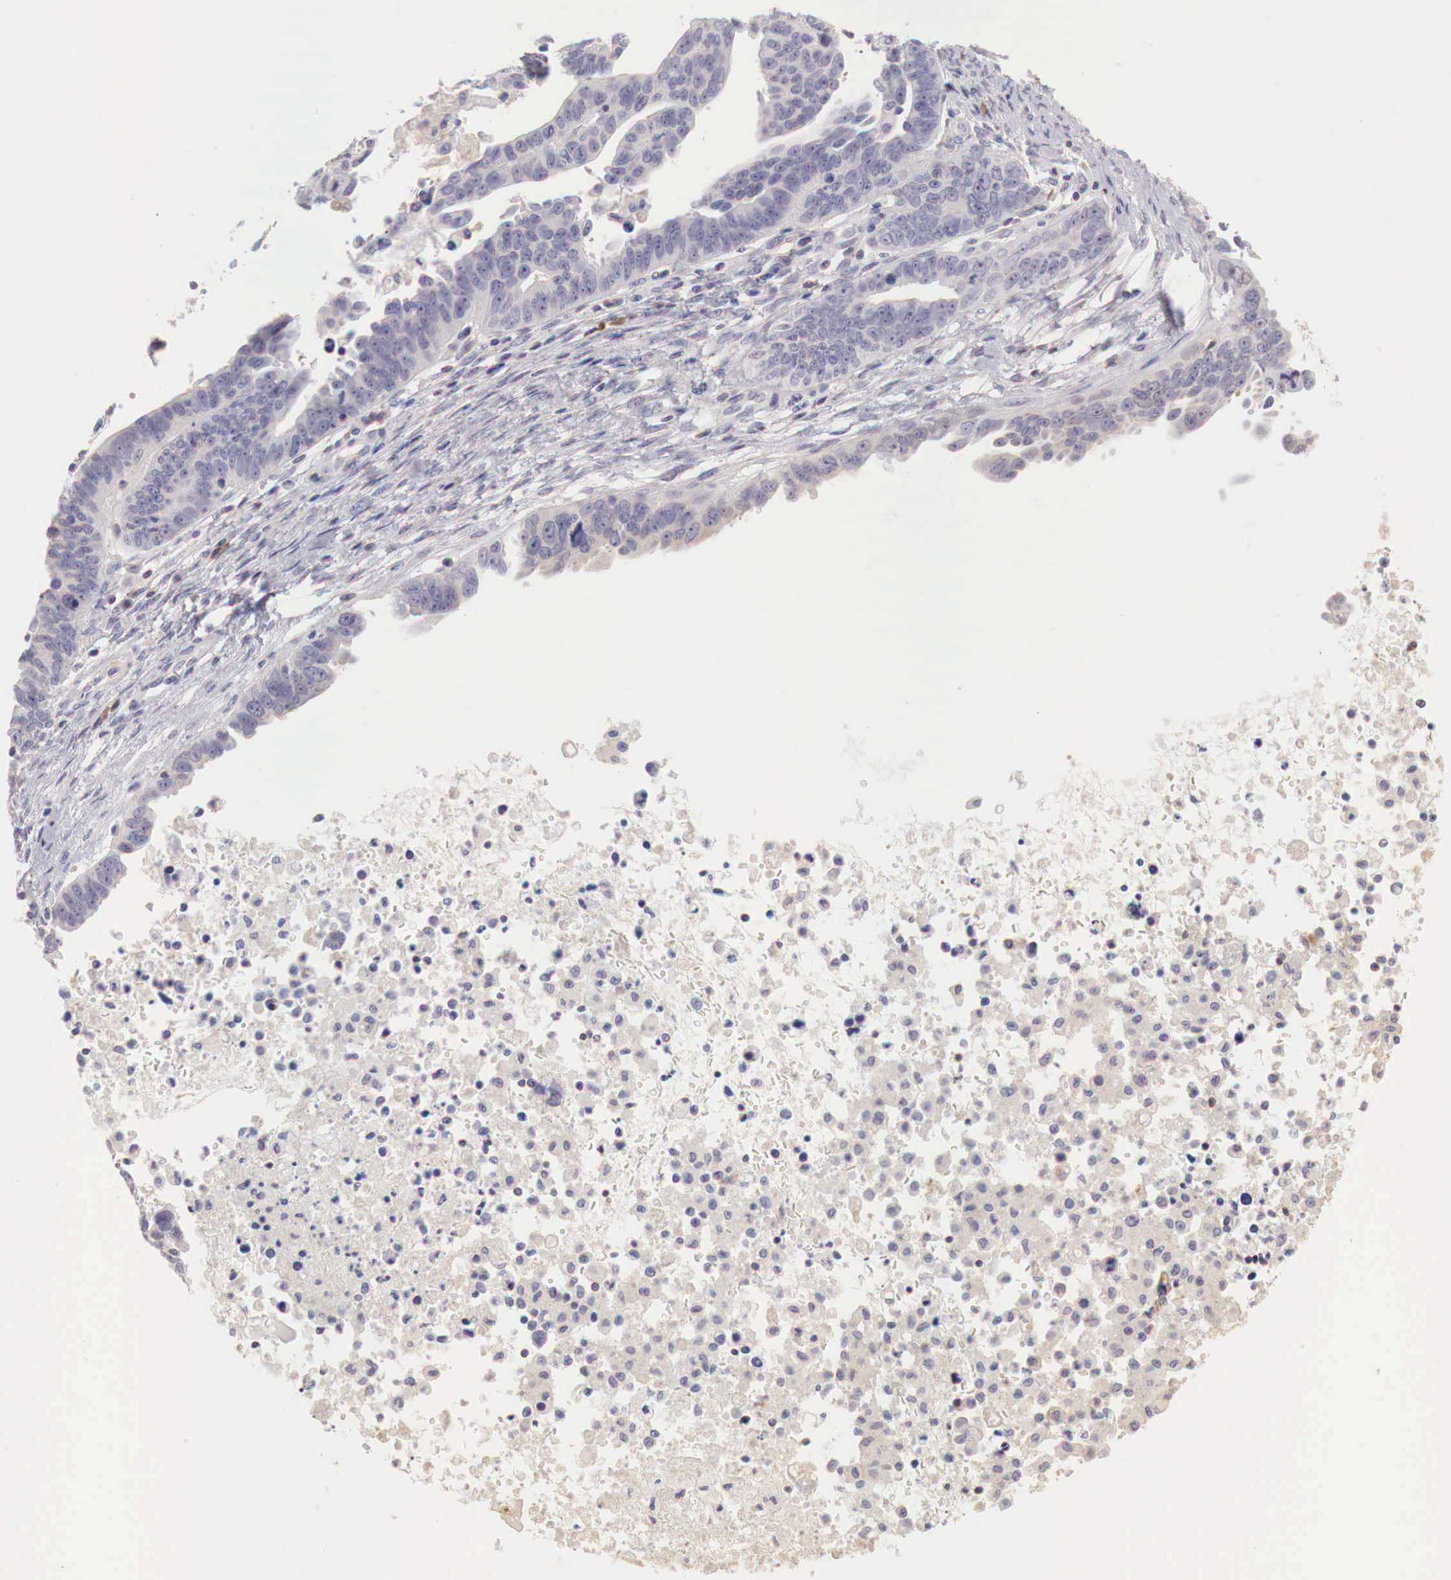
{"staining": {"intensity": "weak", "quantity": "<25%", "location": "cytoplasmic/membranous"}, "tissue": "ovarian cancer", "cell_type": "Tumor cells", "image_type": "cancer", "snomed": [{"axis": "morphology", "description": "Carcinoma, endometroid"}, {"axis": "morphology", "description": "Cystadenocarcinoma, serous, NOS"}, {"axis": "topography", "description": "Ovary"}], "caption": "There is no significant positivity in tumor cells of serous cystadenocarcinoma (ovarian).", "gene": "XPNPEP2", "patient": {"sex": "female", "age": 45}}